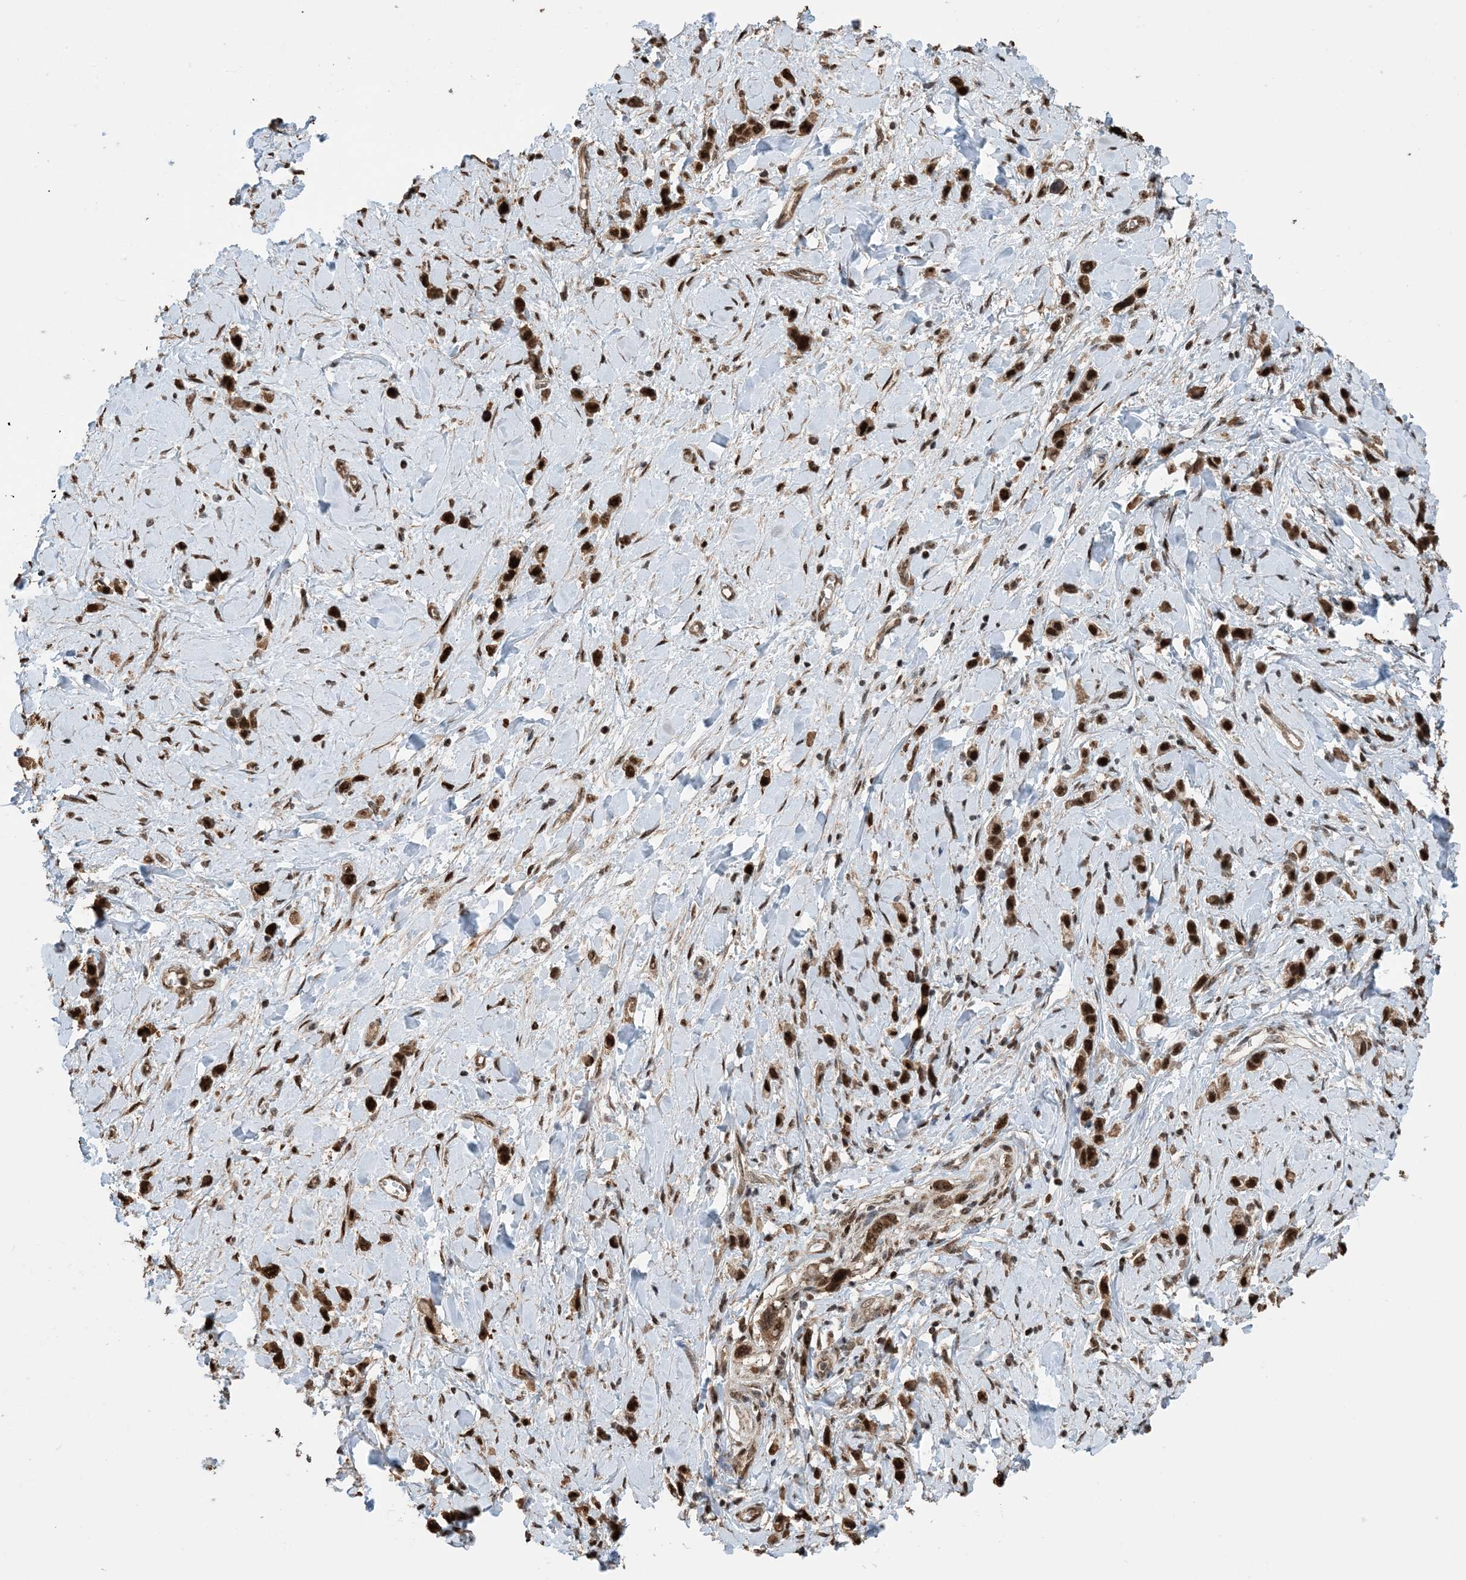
{"staining": {"intensity": "strong", "quantity": ">75%", "location": "cytoplasmic/membranous,nuclear"}, "tissue": "stomach cancer", "cell_type": "Tumor cells", "image_type": "cancer", "snomed": [{"axis": "morphology", "description": "Normal tissue, NOS"}, {"axis": "morphology", "description": "Adenocarcinoma, NOS"}, {"axis": "topography", "description": "Stomach, upper"}, {"axis": "topography", "description": "Stomach"}], "caption": "Brown immunohistochemical staining in human stomach adenocarcinoma displays strong cytoplasmic/membranous and nuclear positivity in approximately >75% of tumor cells.", "gene": "HSPA1A", "patient": {"sex": "female", "age": 65}}